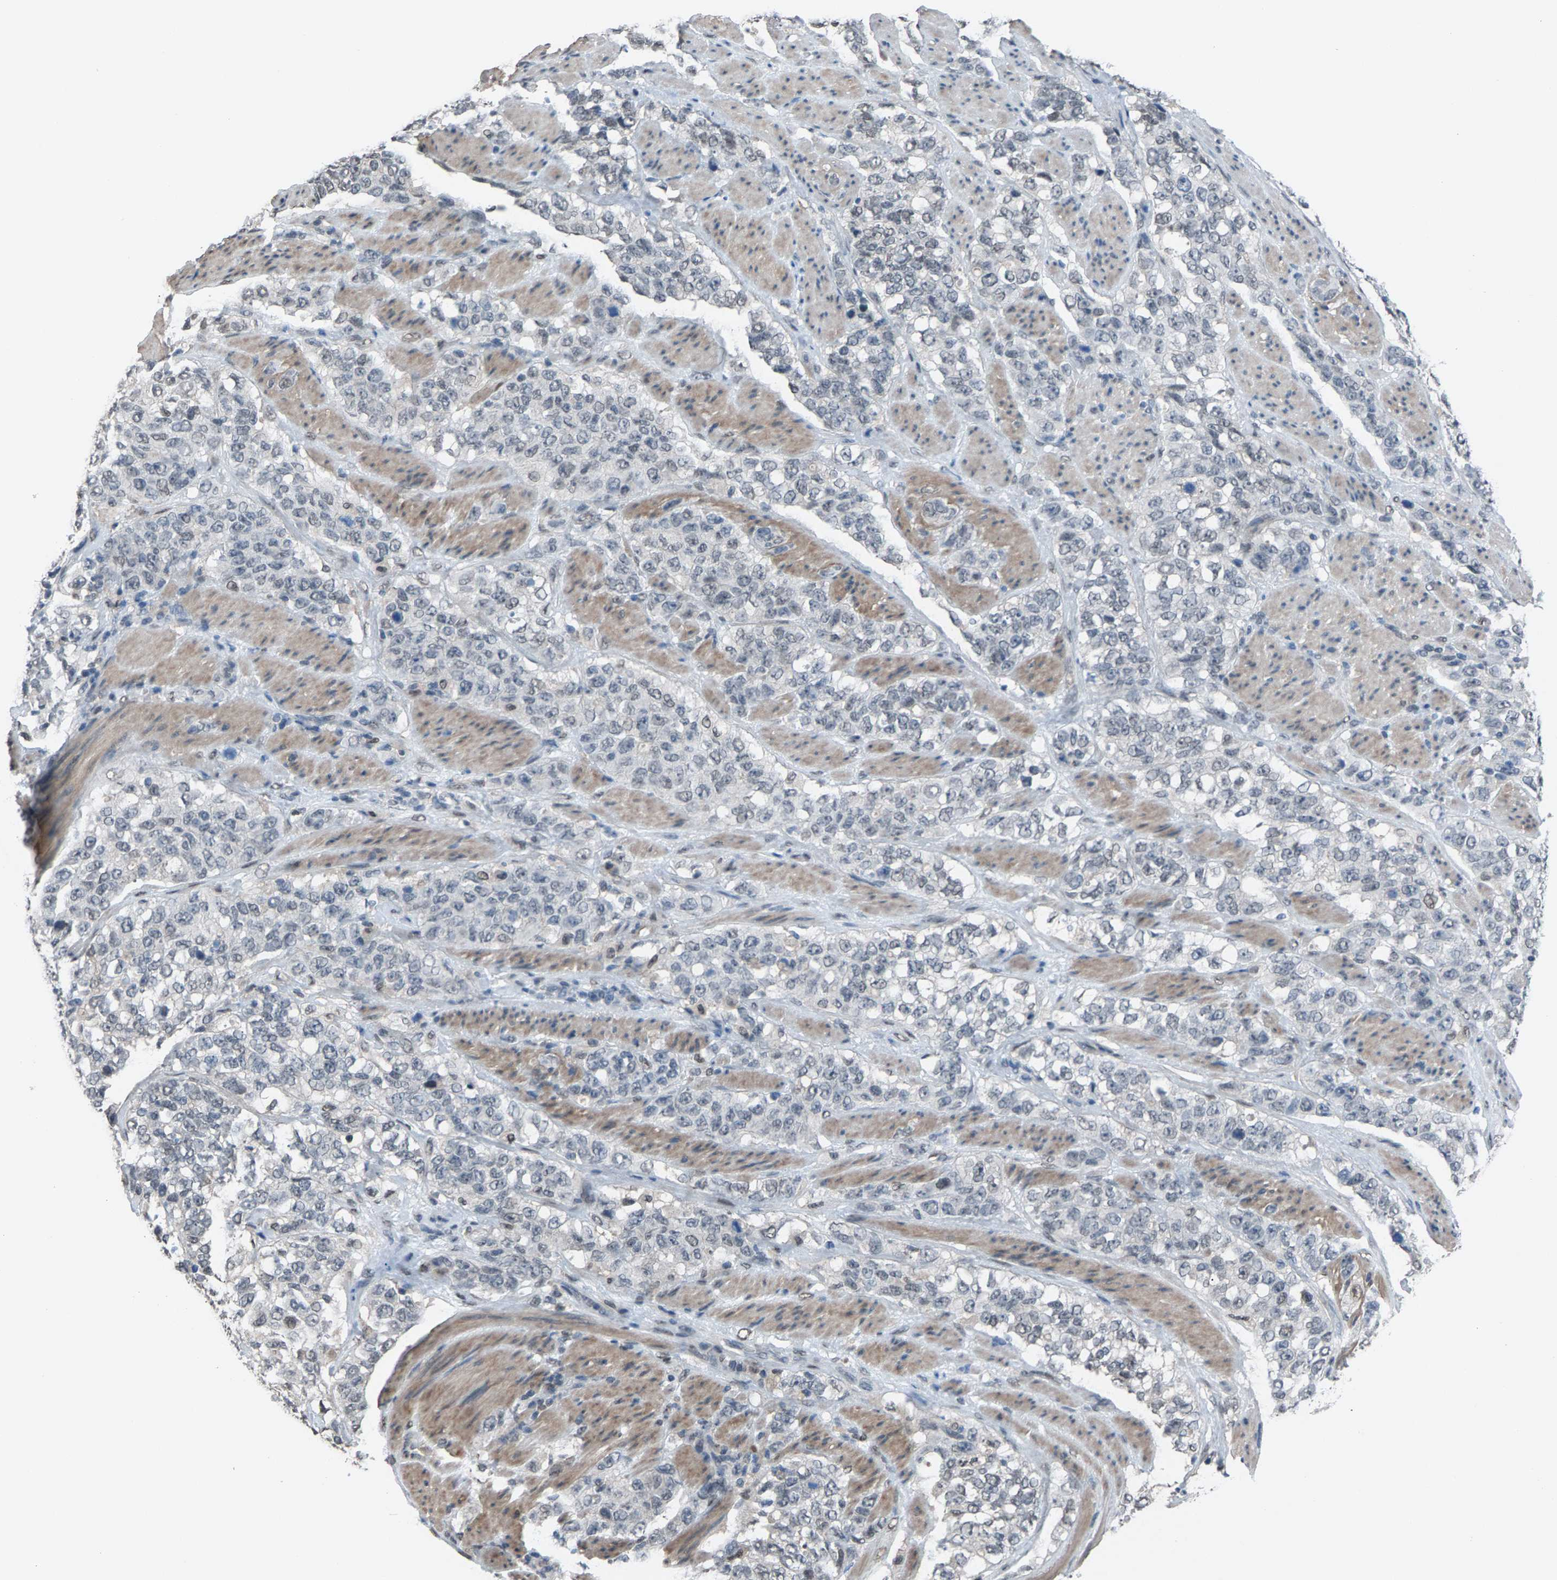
{"staining": {"intensity": "weak", "quantity": "<25%", "location": "nuclear"}, "tissue": "stomach cancer", "cell_type": "Tumor cells", "image_type": "cancer", "snomed": [{"axis": "morphology", "description": "Adenocarcinoma, NOS"}, {"axis": "topography", "description": "Stomach"}], "caption": "Immunohistochemical staining of human stomach cancer exhibits no significant staining in tumor cells.", "gene": "ZNF276", "patient": {"sex": "male", "age": 48}}